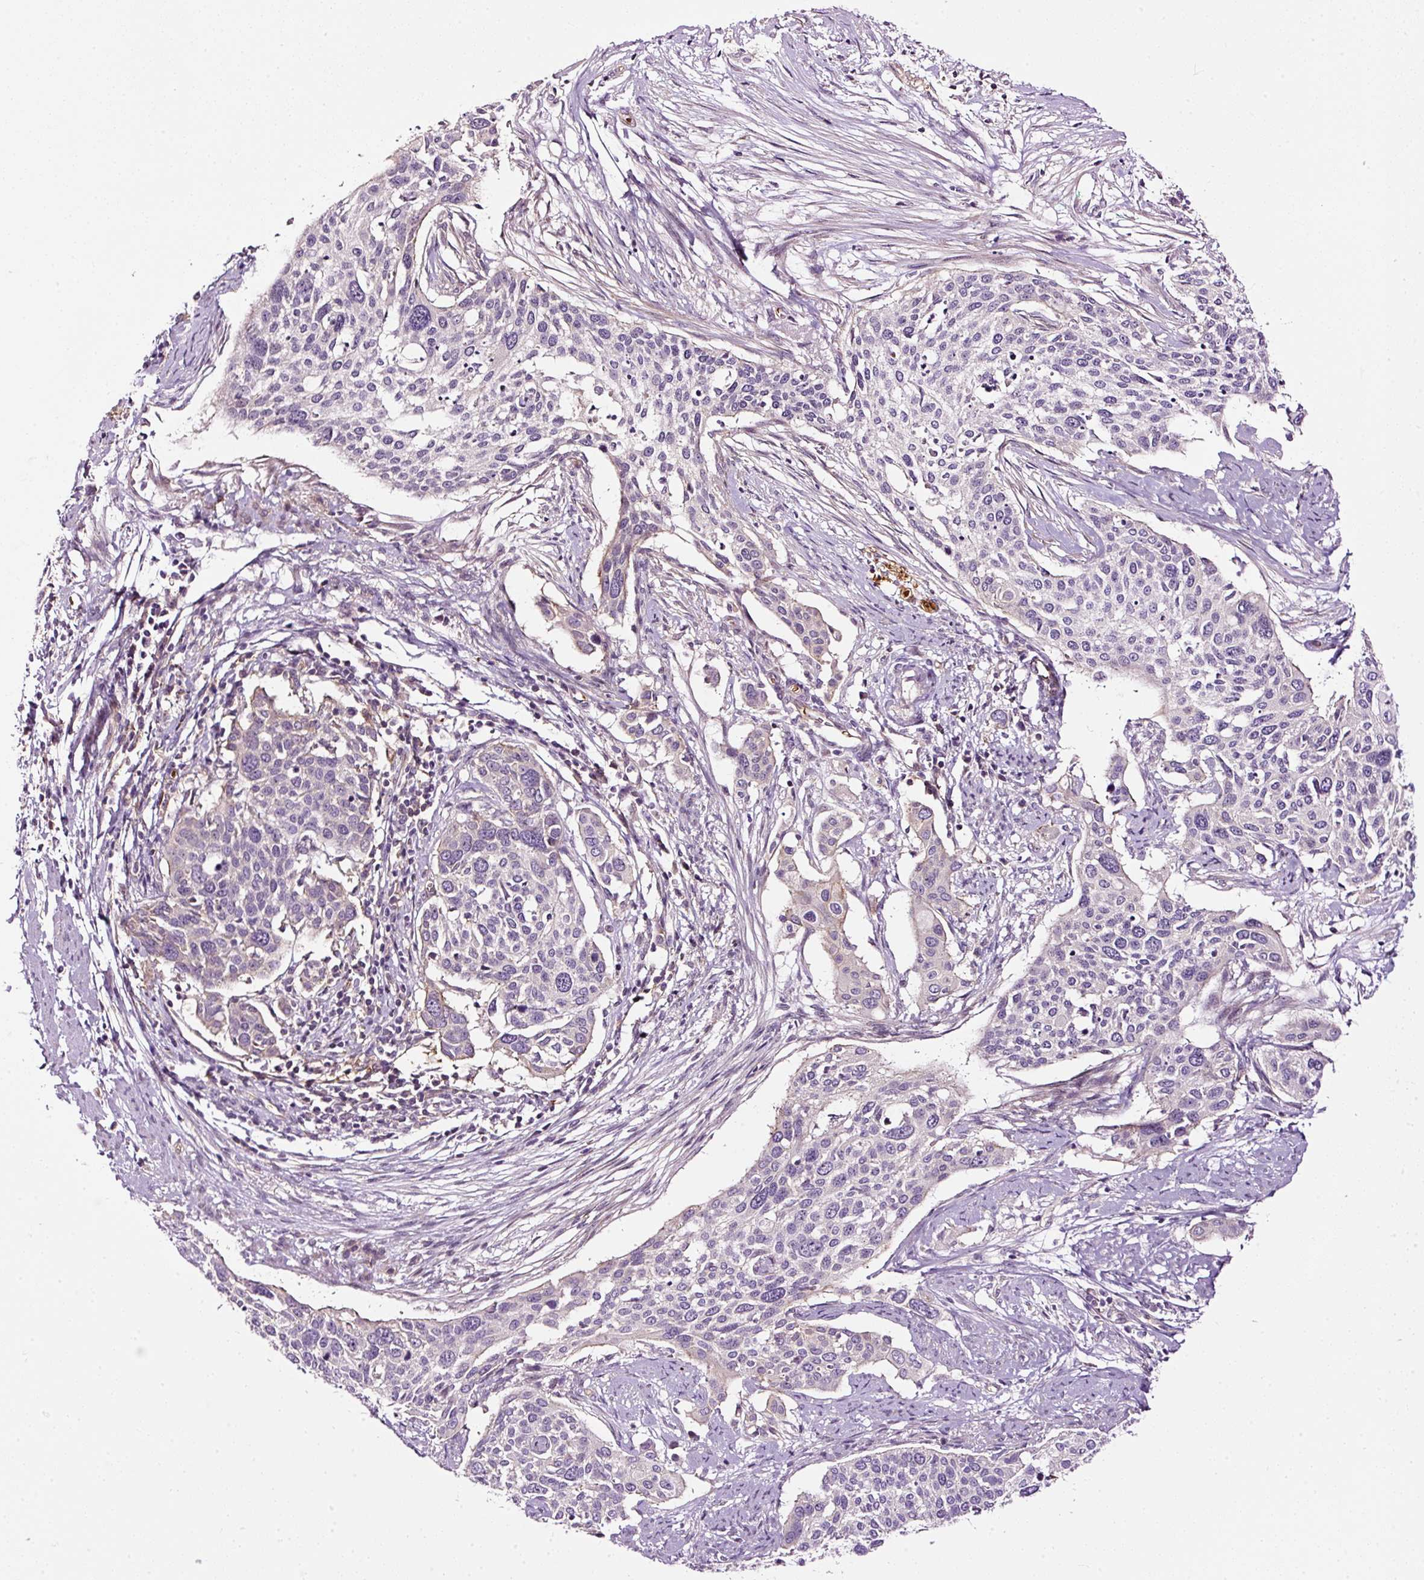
{"staining": {"intensity": "weak", "quantity": "<25%", "location": "cytoplasmic/membranous"}, "tissue": "cervical cancer", "cell_type": "Tumor cells", "image_type": "cancer", "snomed": [{"axis": "morphology", "description": "Squamous cell carcinoma, NOS"}, {"axis": "topography", "description": "Cervix"}], "caption": "There is no significant staining in tumor cells of cervical cancer.", "gene": "USHBP1", "patient": {"sex": "female", "age": 44}}